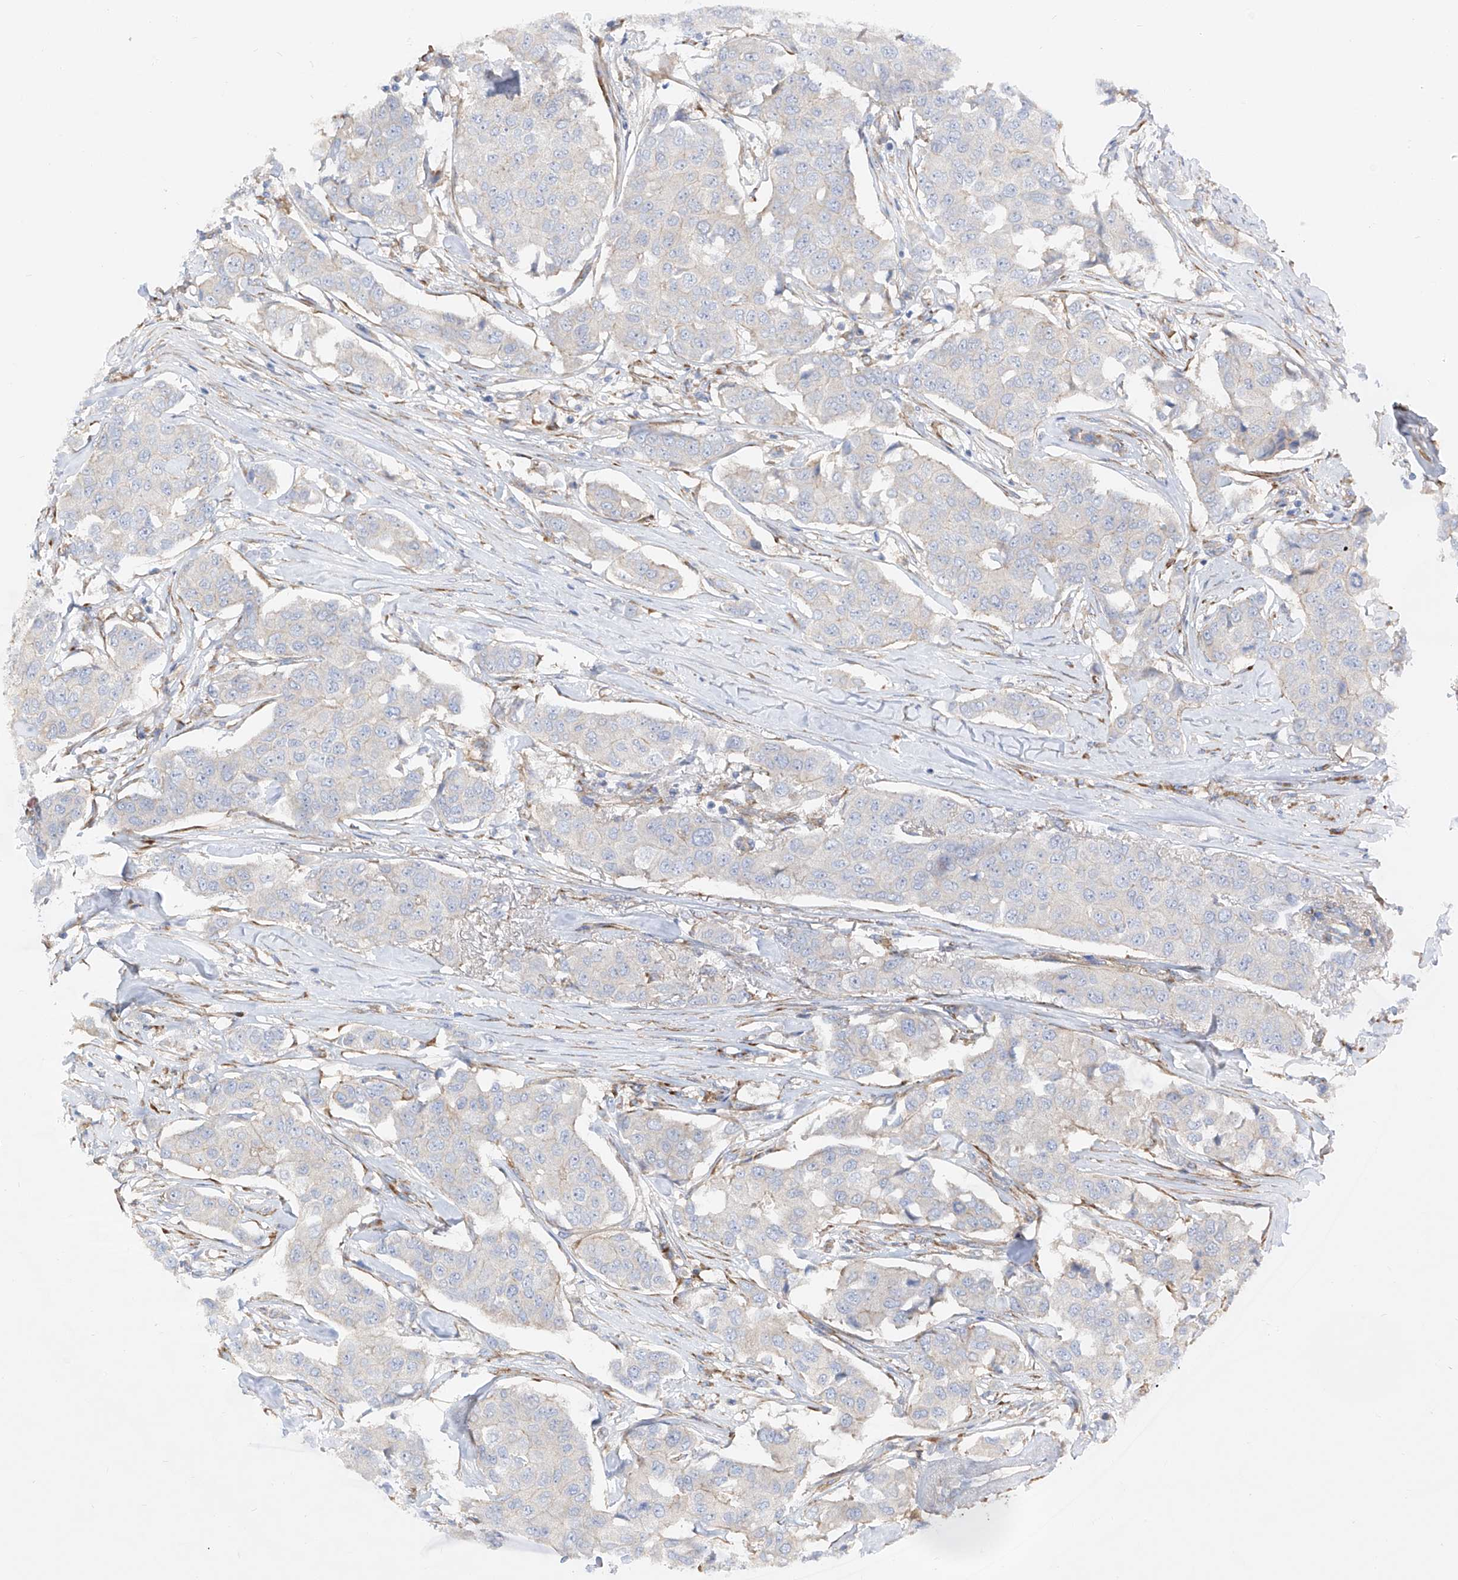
{"staining": {"intensity": "negative", "quantity": "none", "location": "none"}, "tissue": "breast cancer", "cell_type": "Tumor cells", "image_type": "cancer", "snomed": [{"axis": "morphology", "description": "Duct carcinoma"}, {"axis": "topography", "description": "Breast"}], "caption": "Breast cancer was stained to show a protein in brown. There is no significant expression in tumor cells. (DAB immunohistochemistry (IHC) with hematoxylin counter stain).", "gene": "LCA5", "patient": {"sex": "female", "age": 80}}